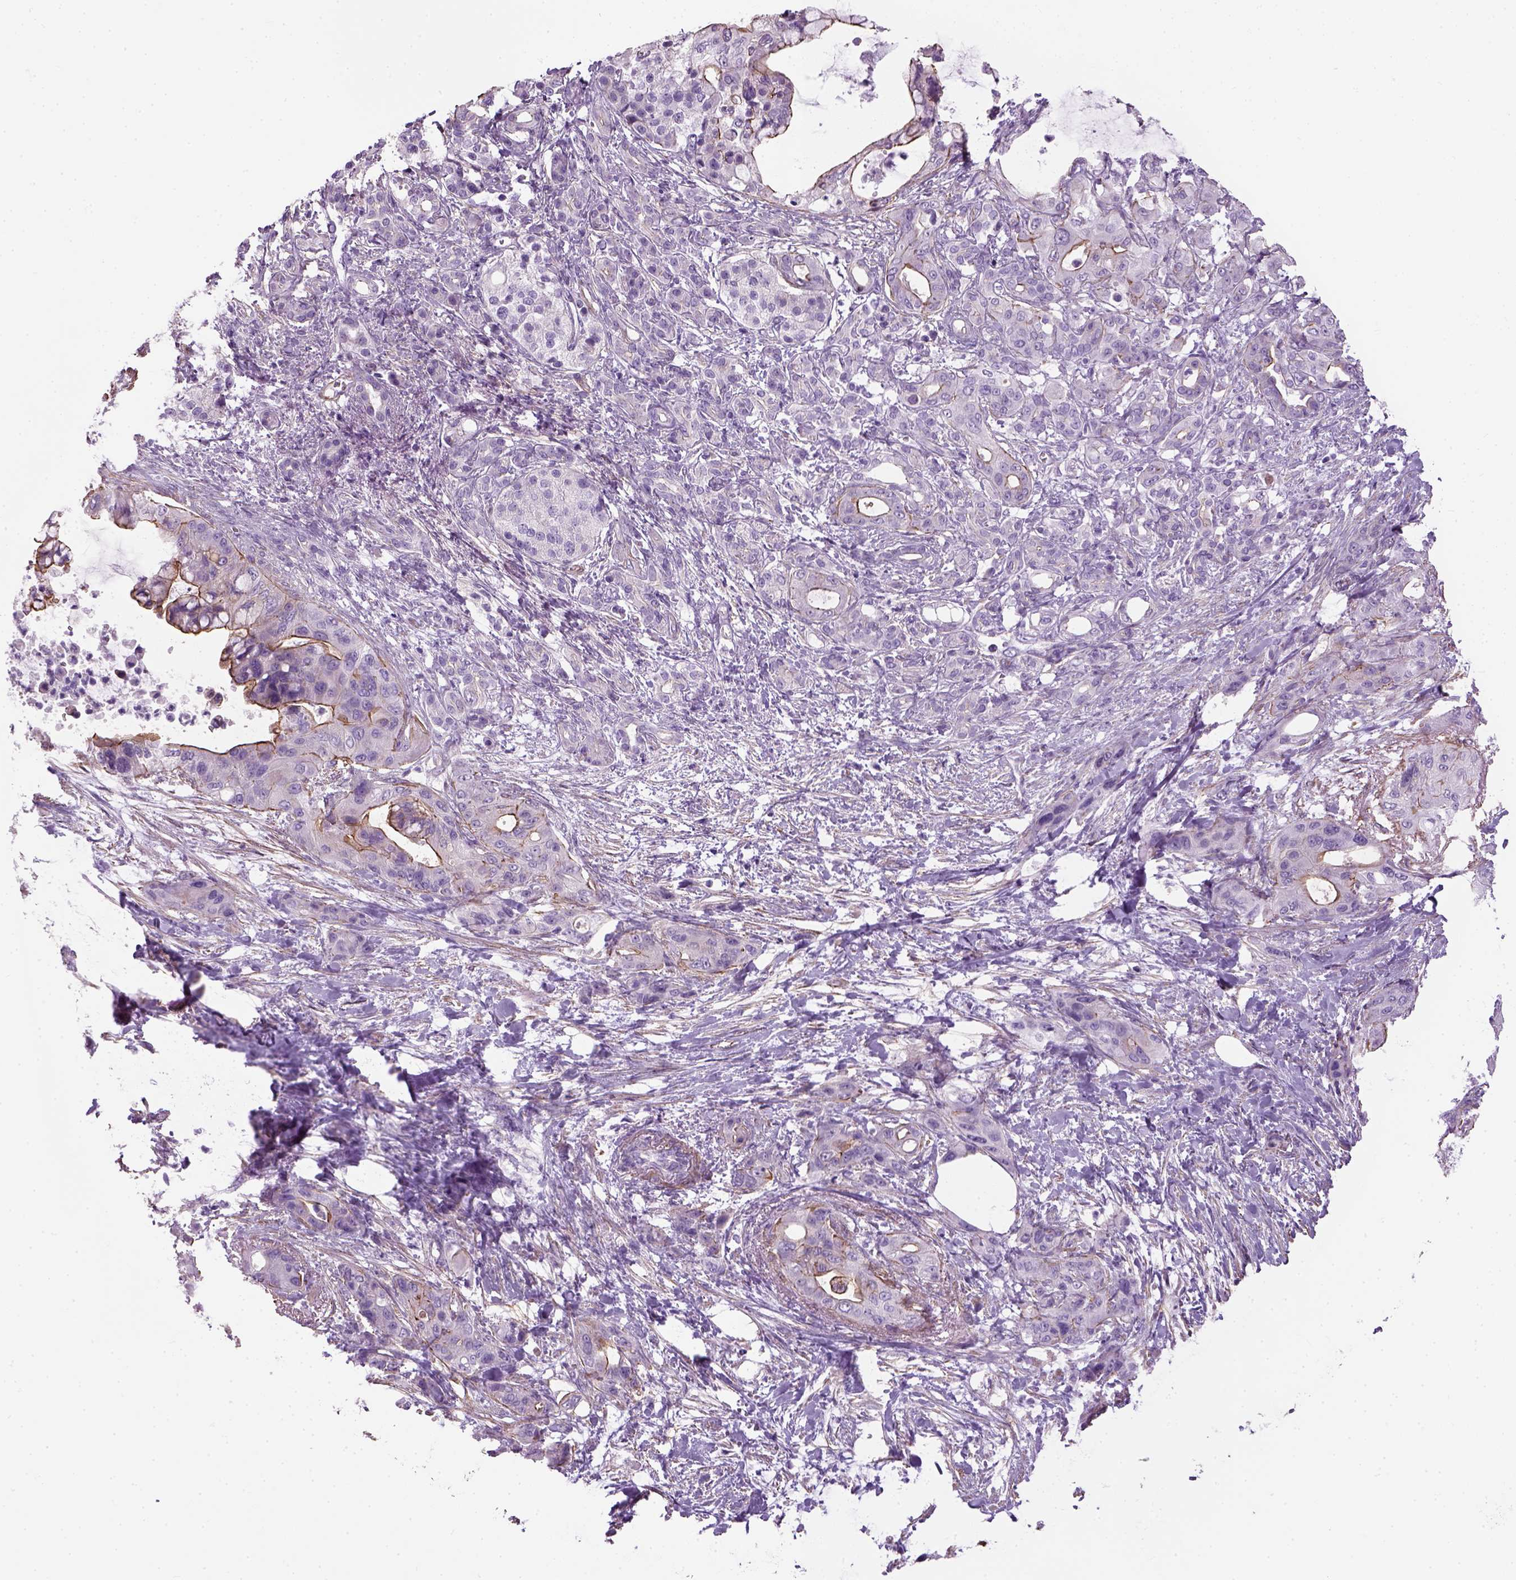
{"staining": {"intensity": "moderate", "quantity": "25%-75%", "location": "cytoplasmic/membranous"}, "tissue": "pancreatic cancer", "cell_type": "Tumor cells", "image_type": "cancer", "snomed": [{"axis": "morphology", "description": "Adenocarcinoma, NOS"}, {"axis": "topography", "description": "Pancreas"}], "caption": "This is an image of immunohistochemistry (IHC) staining of adenocarcinoma (pancreatic), which shows moderate expression in the cytoplasmic/membranous of tumor cells.", "gene": "FAM161A", "patient": {"sex": "male", "age": 71}}